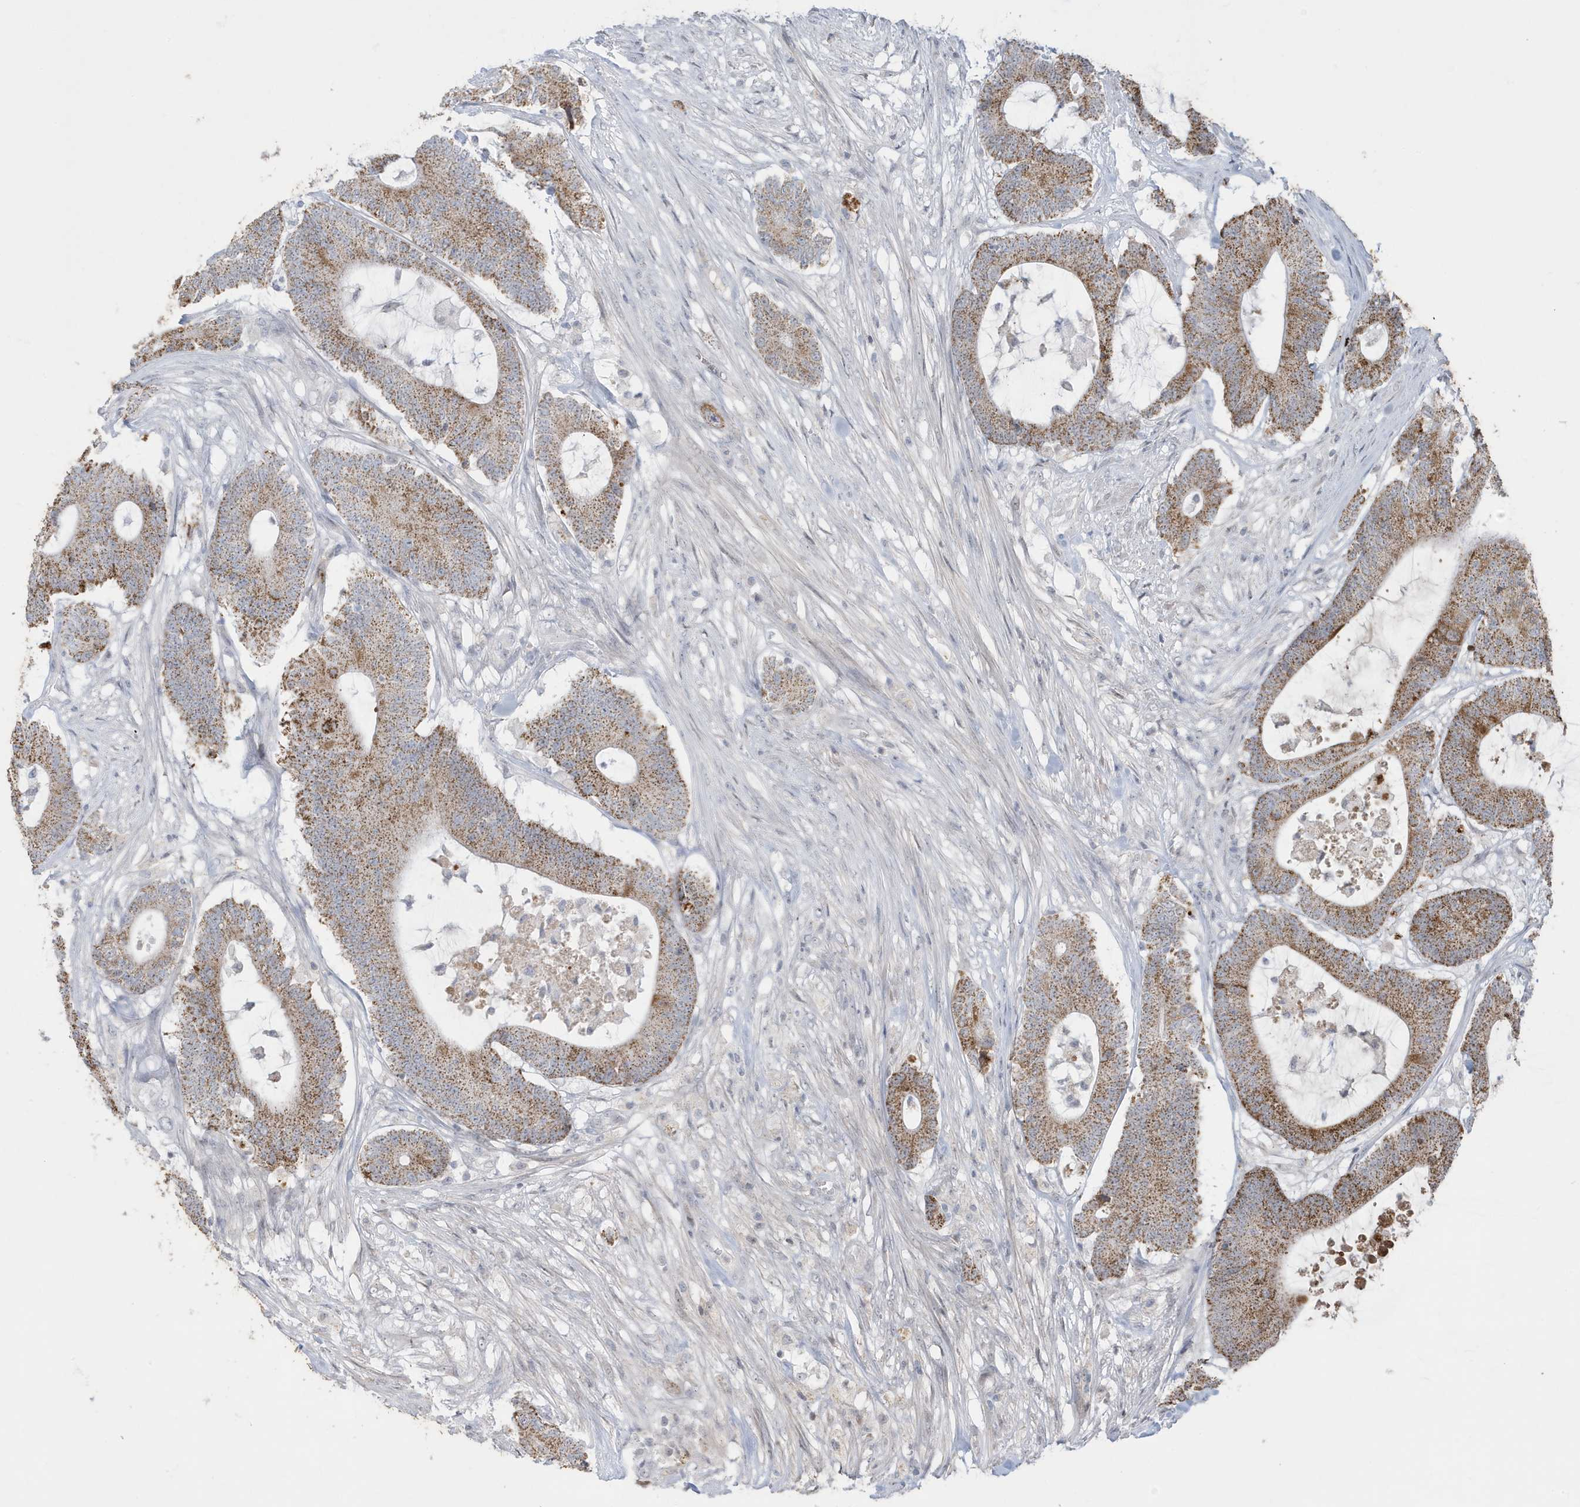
{"staining": {"intensity": "moderate", "quantity": ">75%", "location": "cytoplasmic/membranous"}, "tissue": "colorectal cancer", "cell_type": "Tumor cells", "image_type": "cancer", "snomed": [{"axis": "morphology", "description": "Adenocarcinoma, NOS"}, {"axis": "topography", "description": "Colon"}], "caption": "Colorectal adenocarcinoma stained with a protein marker demonstrates moderate staining in tumor cells.", "gene": "FNDC1", "patient": {"sex": "female", "age": 84}}